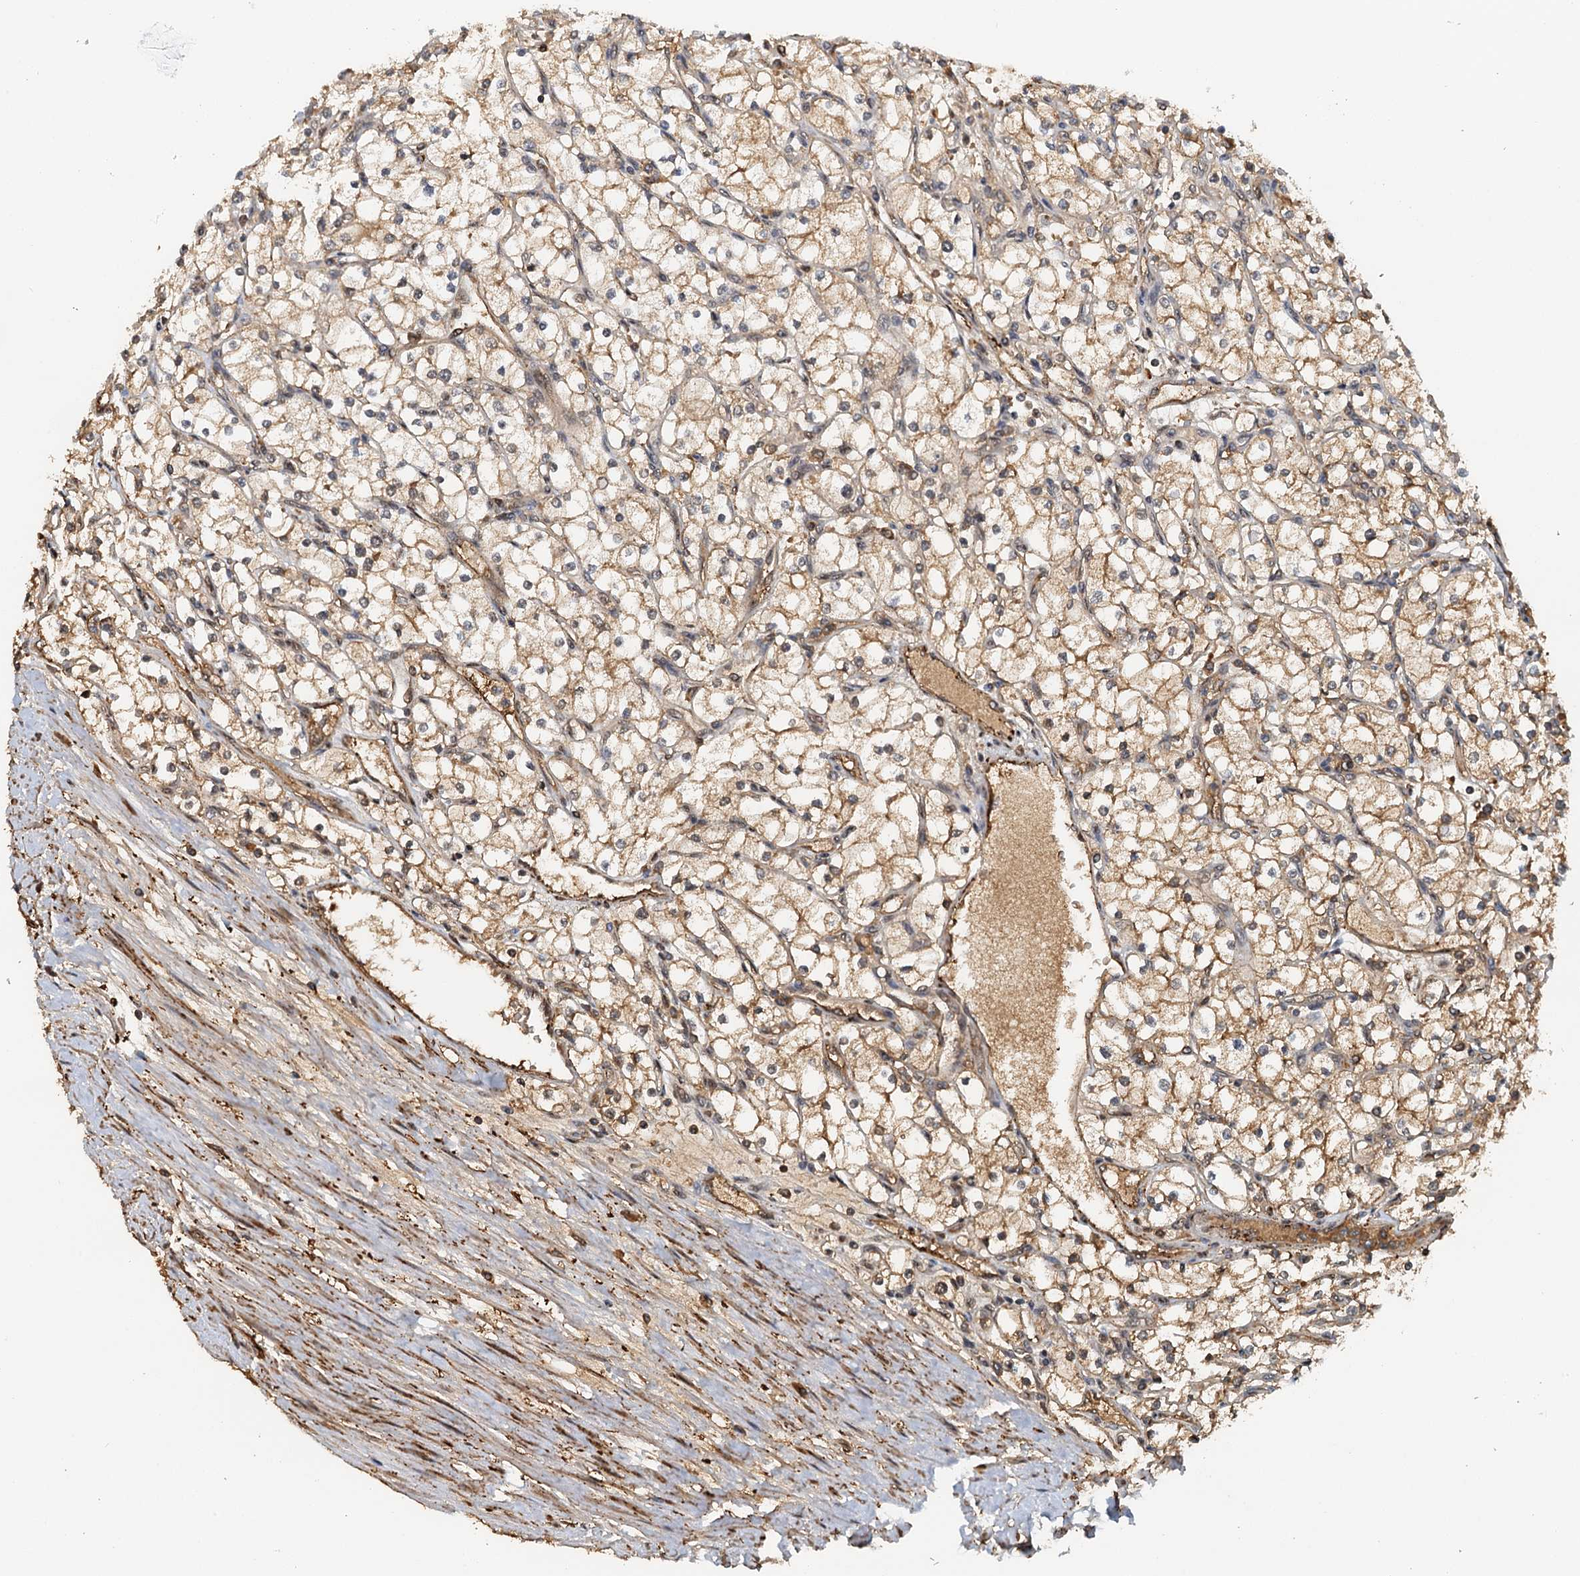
{"staining": {"intensity": "moderate", "quantity": "25%-75%", "location": "cytoplasmic/membranous"}, "tissue": "renal cancer", "cell_type": "Tumor cells", "image_type": "cancer", "snomed": [{"axis": "morphology", "description": "Adenocarcinoma, NOS"}, {"axis": "topography", "description": "Kidney"}], "caption": "Immunohistochemical staining of human renal cancer reveals medium levels of moderate cytoplasmic/membranous protein staining in about 25%-75% of tumor cells.", "gene": "UBL7", "patient": {"sex": "male", "age": 80}}